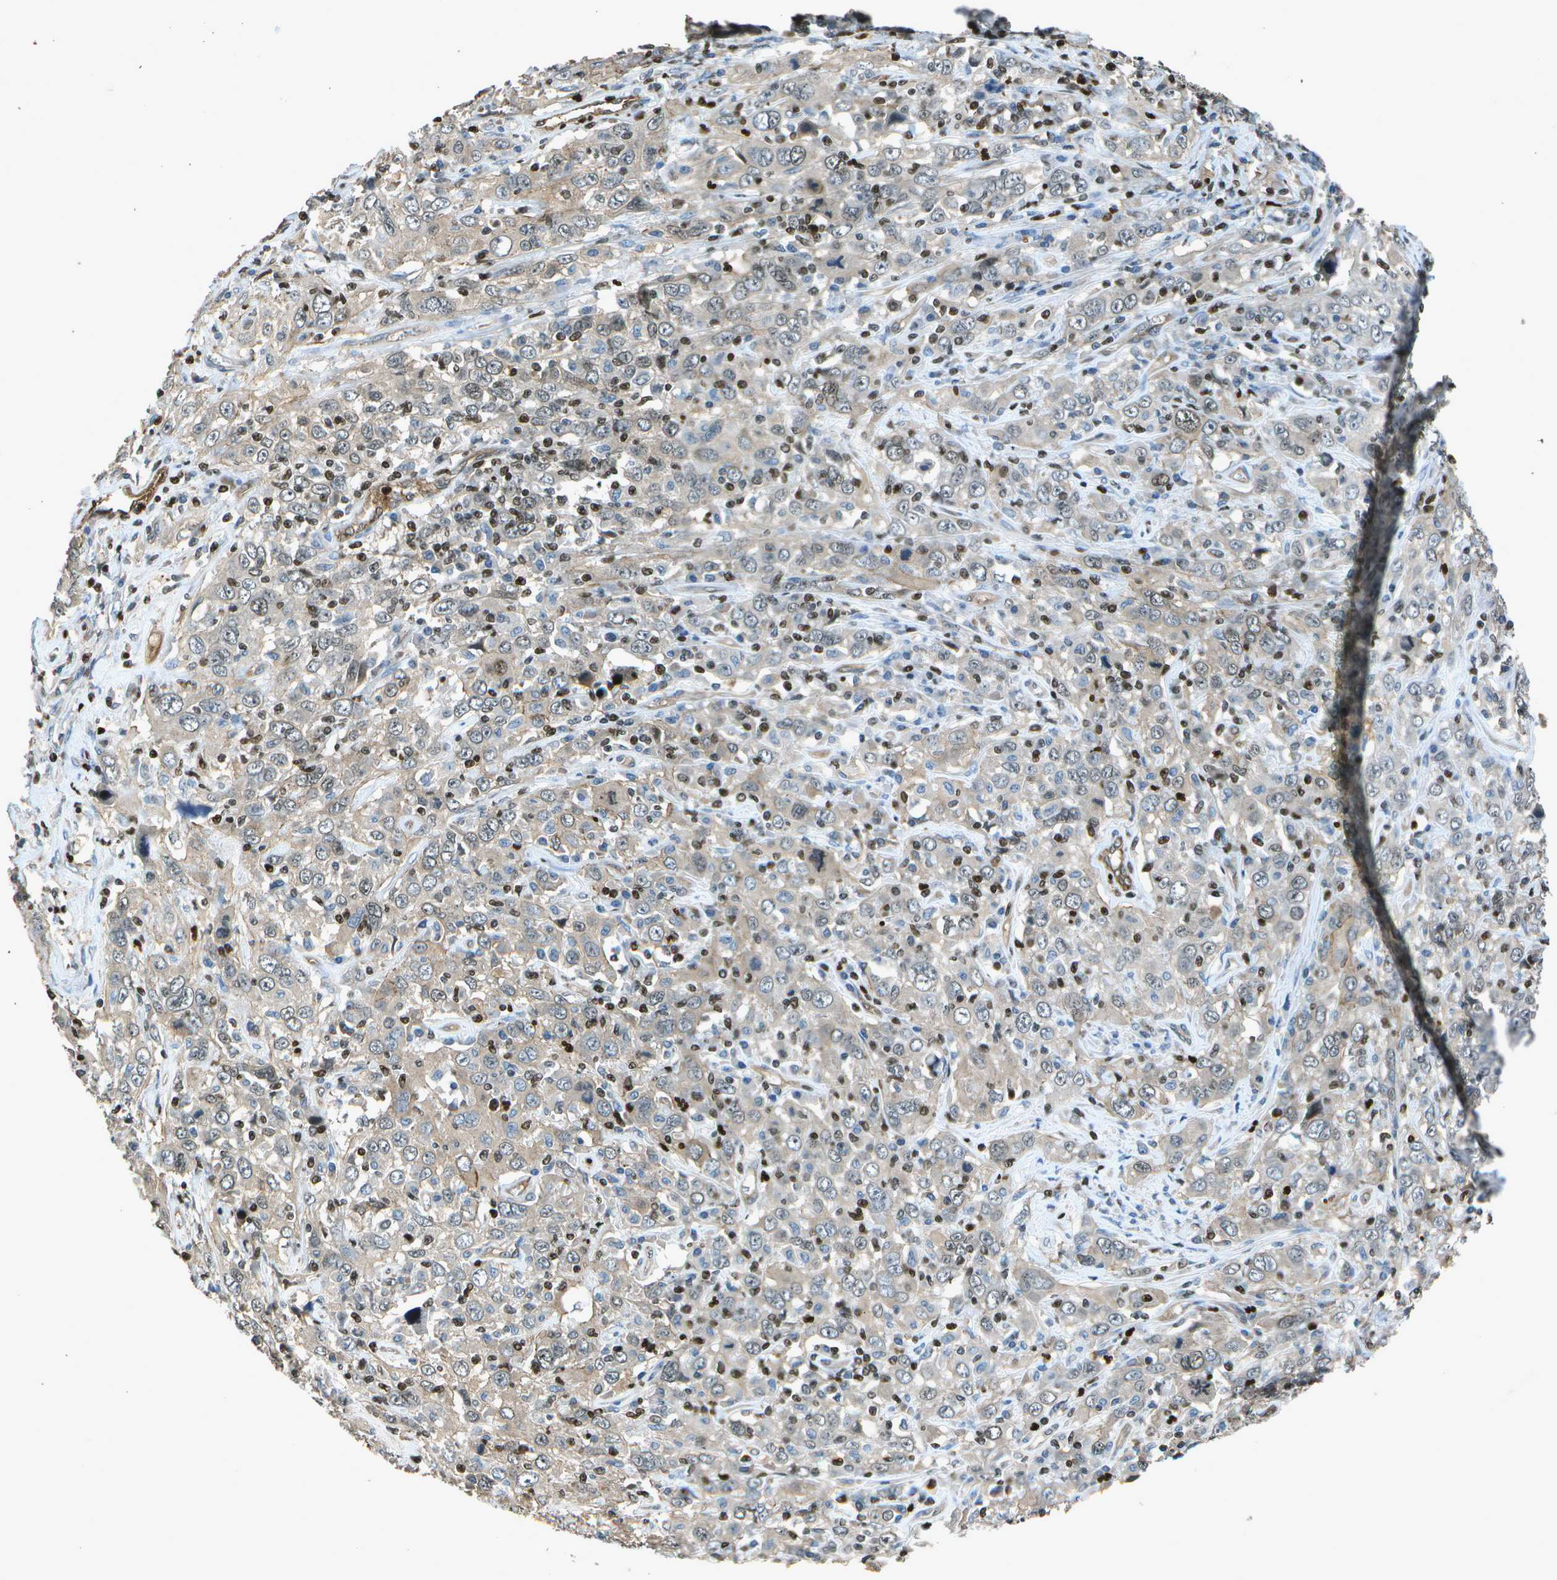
{"staining": {"intensity": "weak", "quantity": "<25%", "location": "nuclear"}, "tissue": "cervical cancer", "cell_type": "Tumor cells", "image_type": "cancer", "snomed": [{"axis": "morphology", "description": "Squamous cell carcinoma, NOS"}, {"axis": "topography", "description": "Cervix"}], "caption": "Cervical cancer stained for a protein using immunohistochemistry exhibits no positivity tumor cells.", "gene": "PDLIM1", "patient": {"sex": "female", "age": 46}}